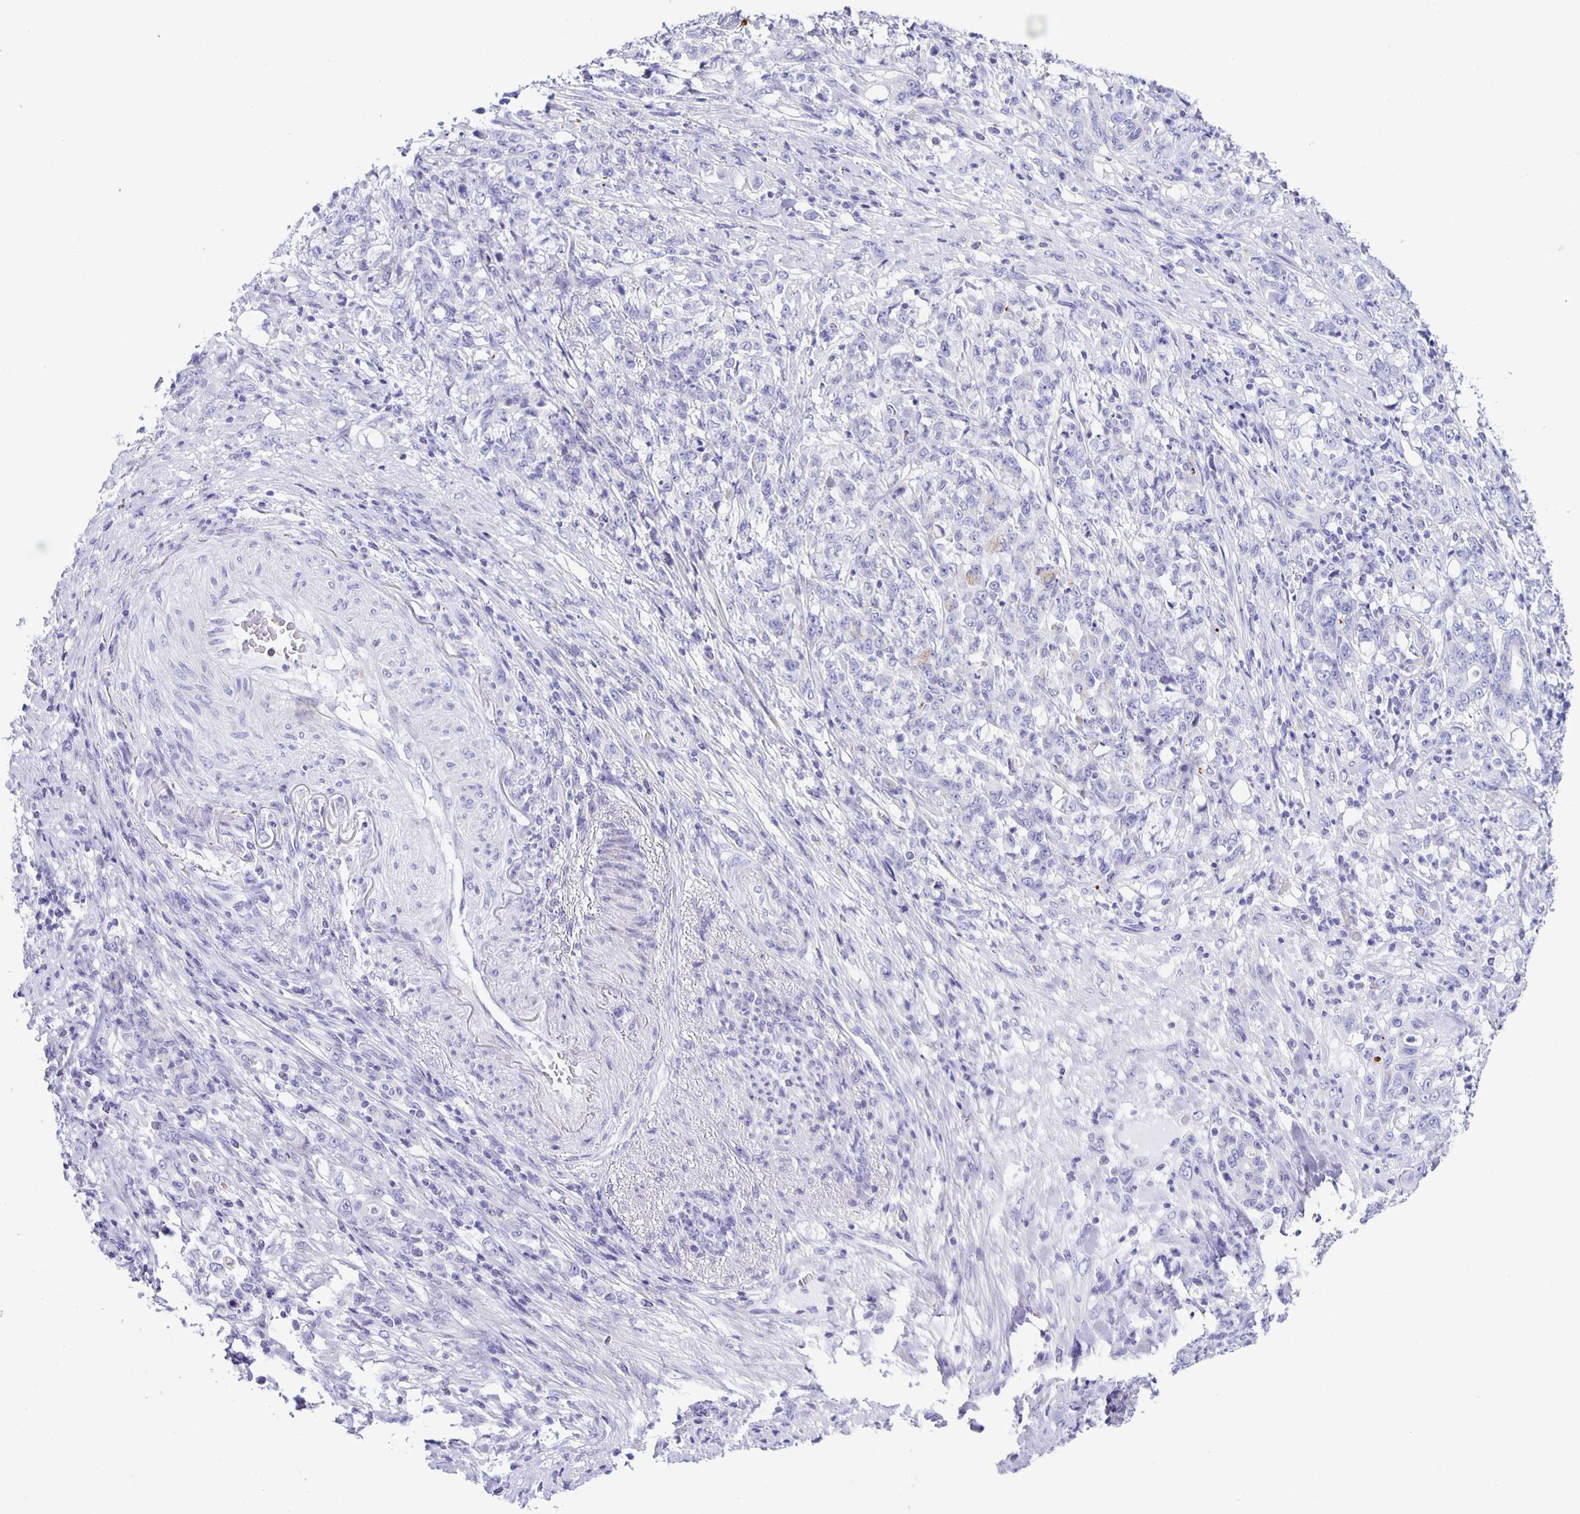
{"staining": {"intensity": "negative", "quantity": "none", "location": "none"}, "tissue": "stomach cancer", "cell_type": "Tumor cells", "image_type": "cancer", "snomed": [{"axis": "morphology", "description": "Adenocarcinoma, NOS"}, {"axis": "topography", "description": "Stomach"}], "caption": "An immunohistochemistry (IHC) image of stomach cancer is shown. There is no staining in tumor cells of stomach cancer. (DAB (3,3'-diaminobenzidine) immunohistochemistry visualized using brightfield microscopy, high magnification).", "gene": "AQP6", "patient": {"sex": "female", "age": 79}}